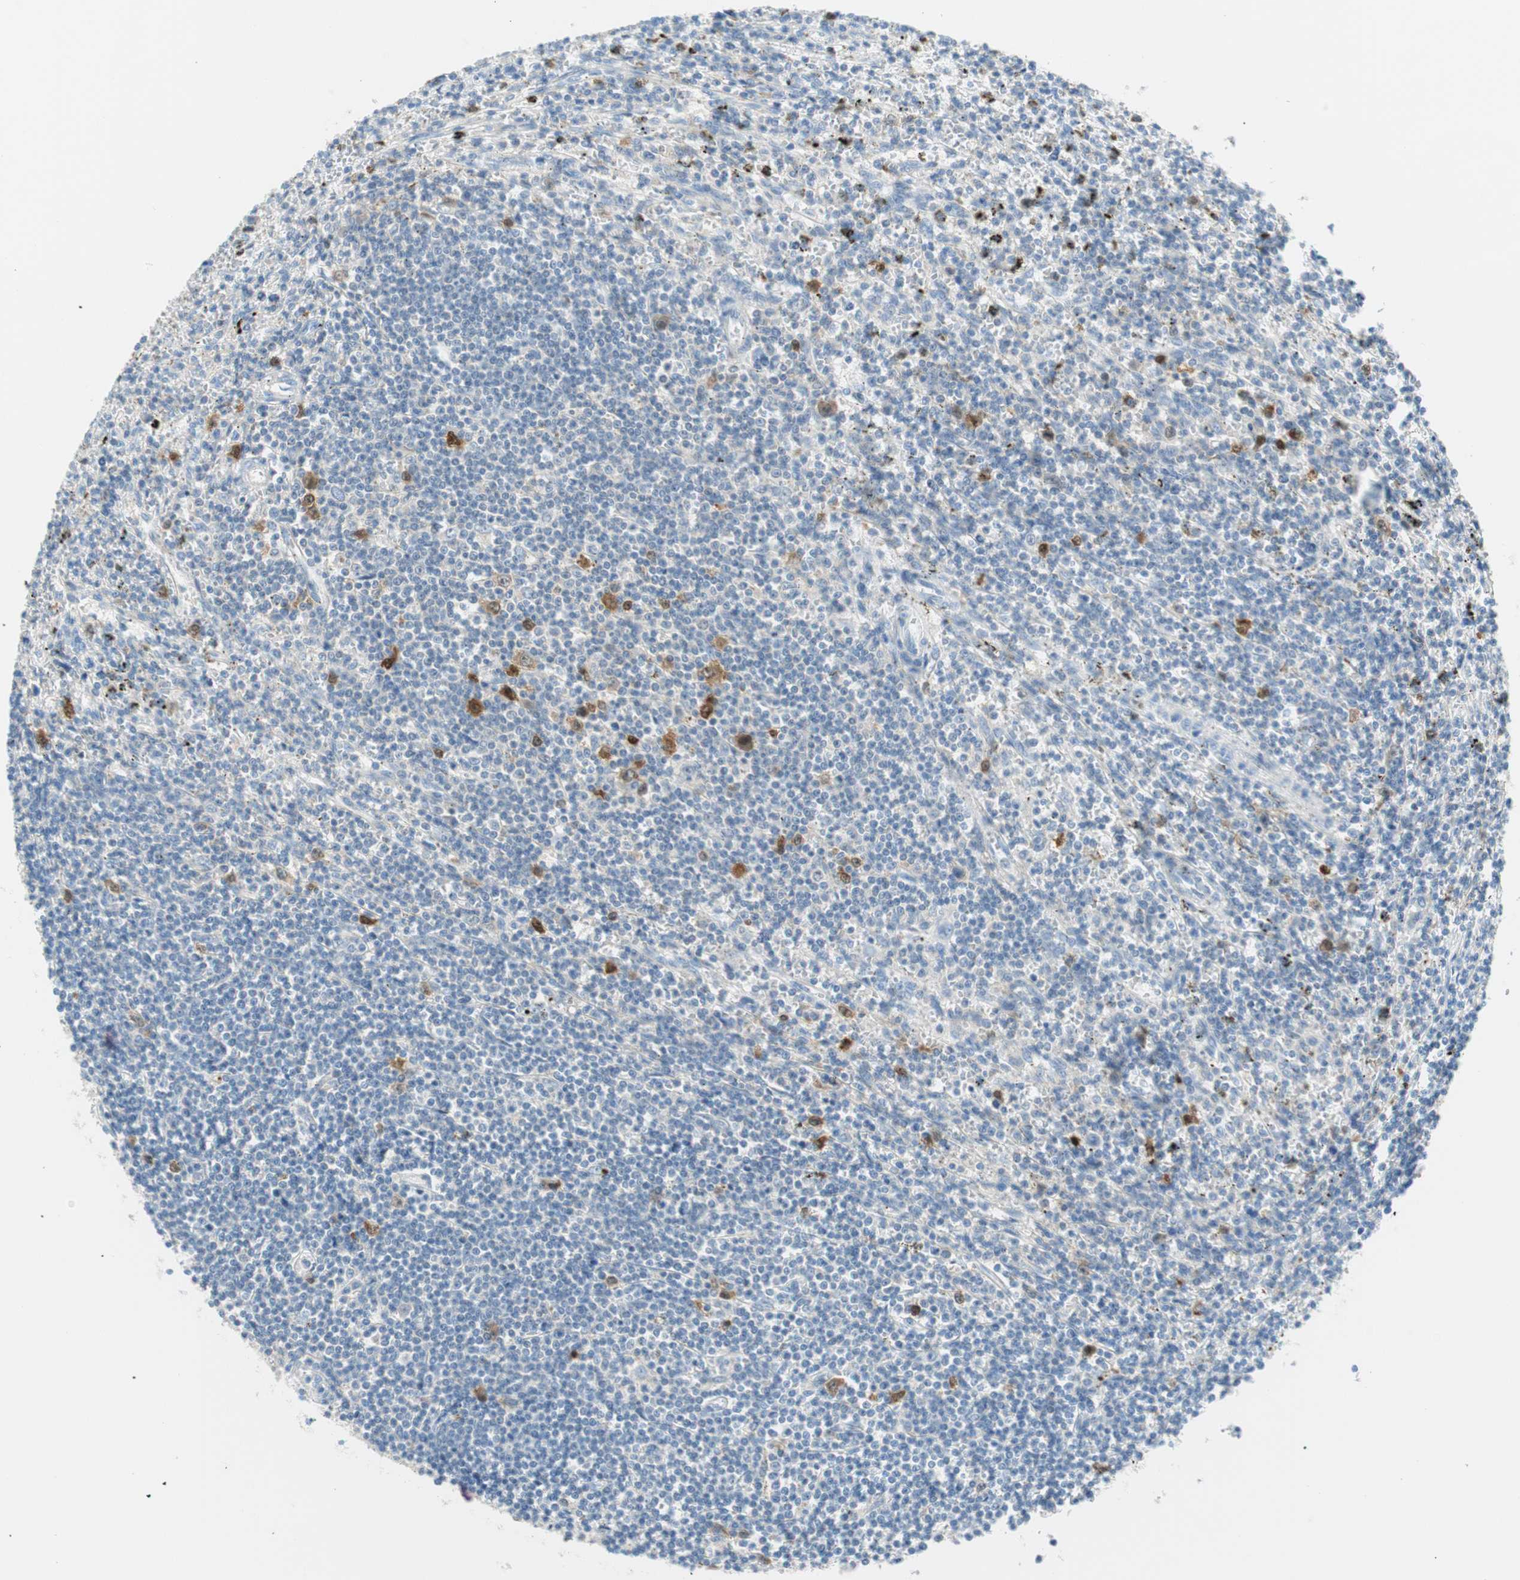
{"staining": {"intensity": "moderate", "quantity": "<25%", "location": "cytoplasmic/membranous,nuclear"}, "tissue": "lymphoma", "cell_type": "Tumor cells", "image_type": "cancer", "snomed": [{"axis": "morphology", "description": "Malignant lymphoma, non-Hodgkin's type, Low grade"}, {"axis": "topography", "description": "Spleen"}], "caption": "About <25% of tumor cells in malignant lymphoma, non-Hodgkin's type (low-grade) display moderate cytoplasmic/membranous and nuclear protein expression as visualized by brown immunohistochemical staining.", "gene": "PTTG1", "patient": {"sex": "male", "age": 76}}